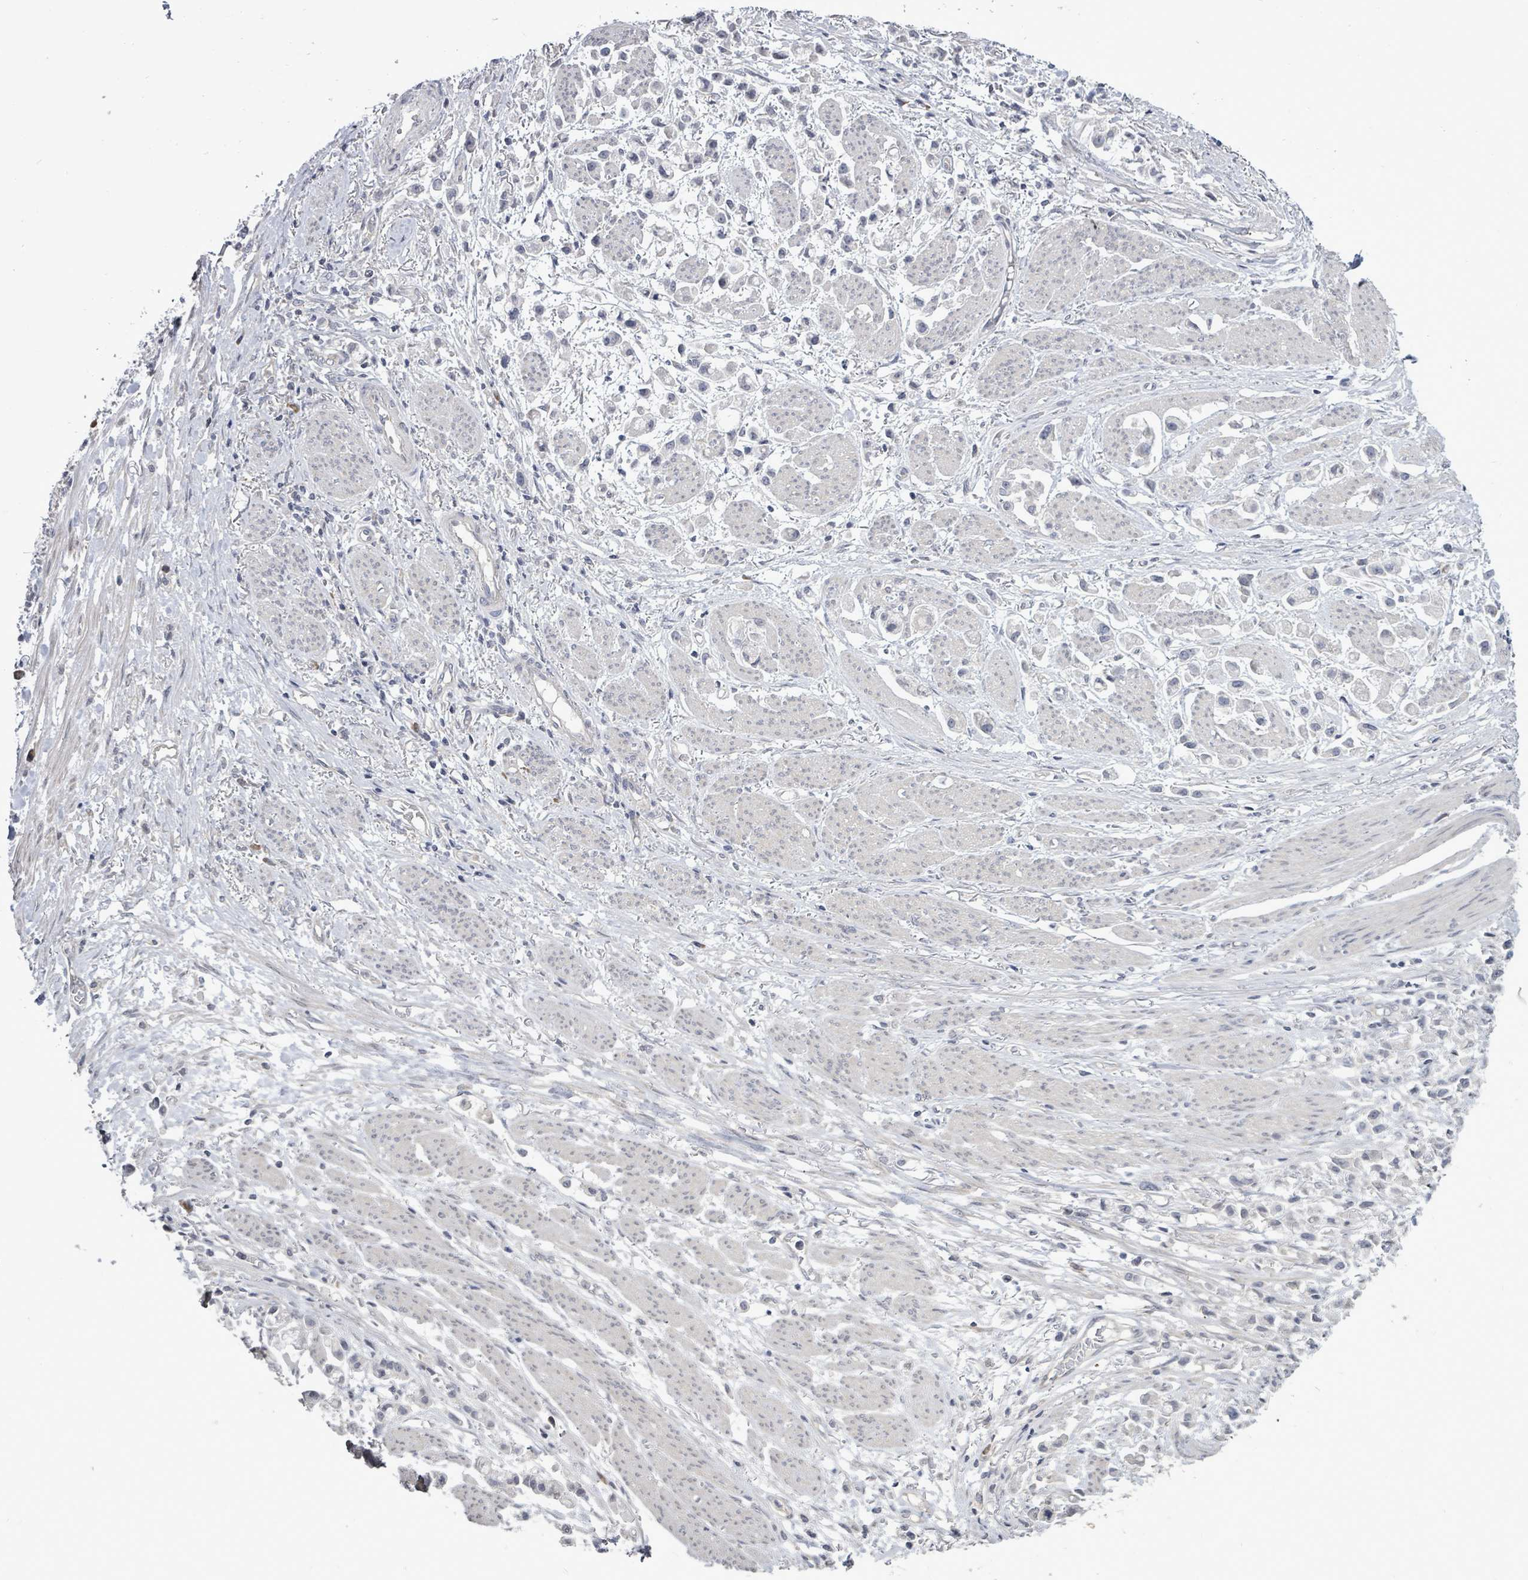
{"staining": {"intensity": "negative", "quantity": "none", "location": "none"}, "tissue": "stomach cancer", "cell_type": "Tumor cells", "image_type": "cancer", "snomed": [{"axis": "morphology", "description": "Adenocarcinoma, NOS"}, {"axis": "topography", "description": "Stomach"}], "caption": "The immunohistochemistry (IHC) histopathology image has no significant positivity in tumor cells of stomach cancer (adenocarcinoma) tissue.", "gene": "POMGNT2", "patient": {"sex": "female", "age": 81}}